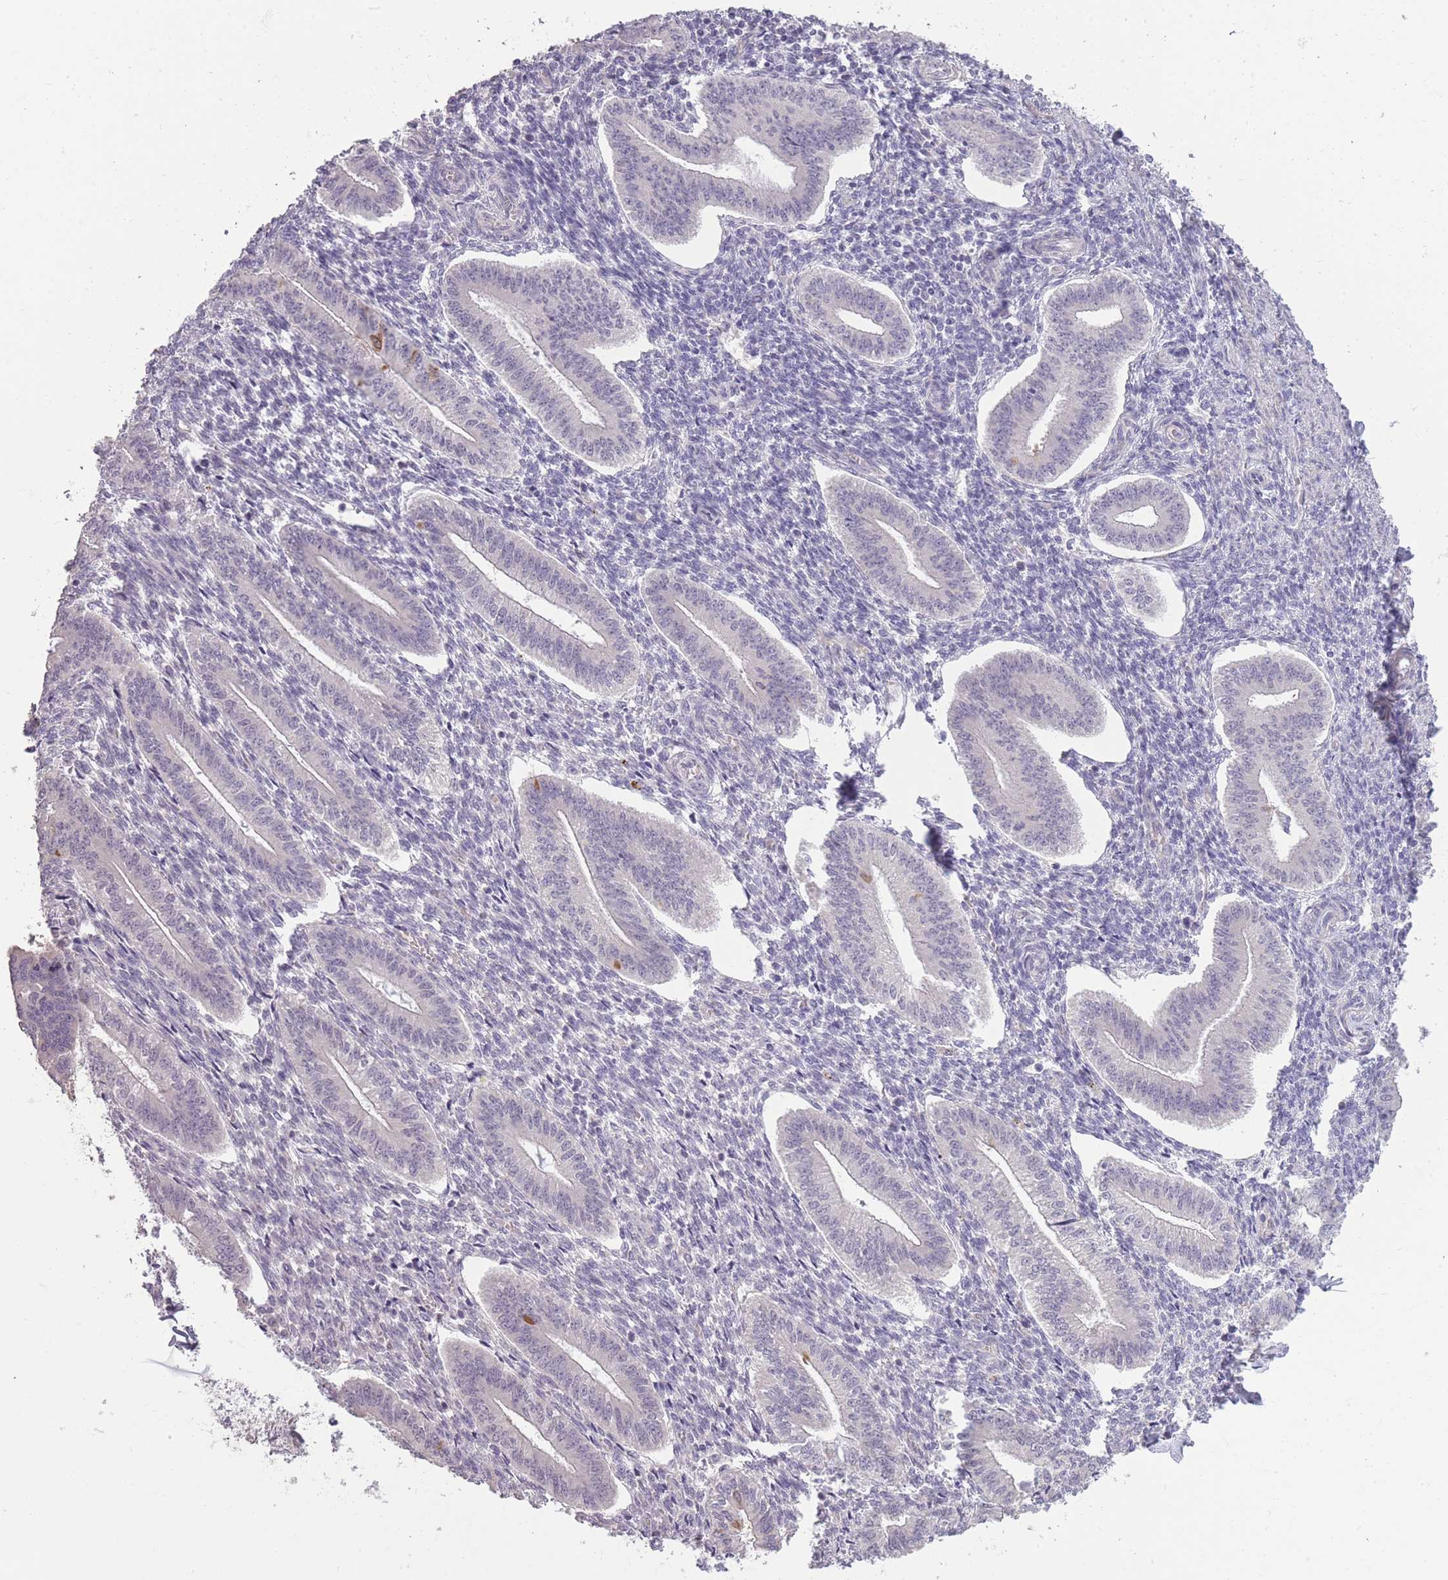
{"staining": {"intensity": "negative", "quantity": "none", "location": "none"}, "tissue": "endometrium", "cell_type": "Cells in endometrial stroma", "image_type": "normal", "snomed": [{"axis": "morphology", "description": "Normal tissue, NOS"}, {"axis": "topography", "description": "Endometrium"}], "caption": "This is an immunohistochemistry histopathology image of normal human endometrium. There is no expression in cells in endometrial stroma.", "gene": "ZBTB24", "patient": {"sex": "female", "age": 34}}